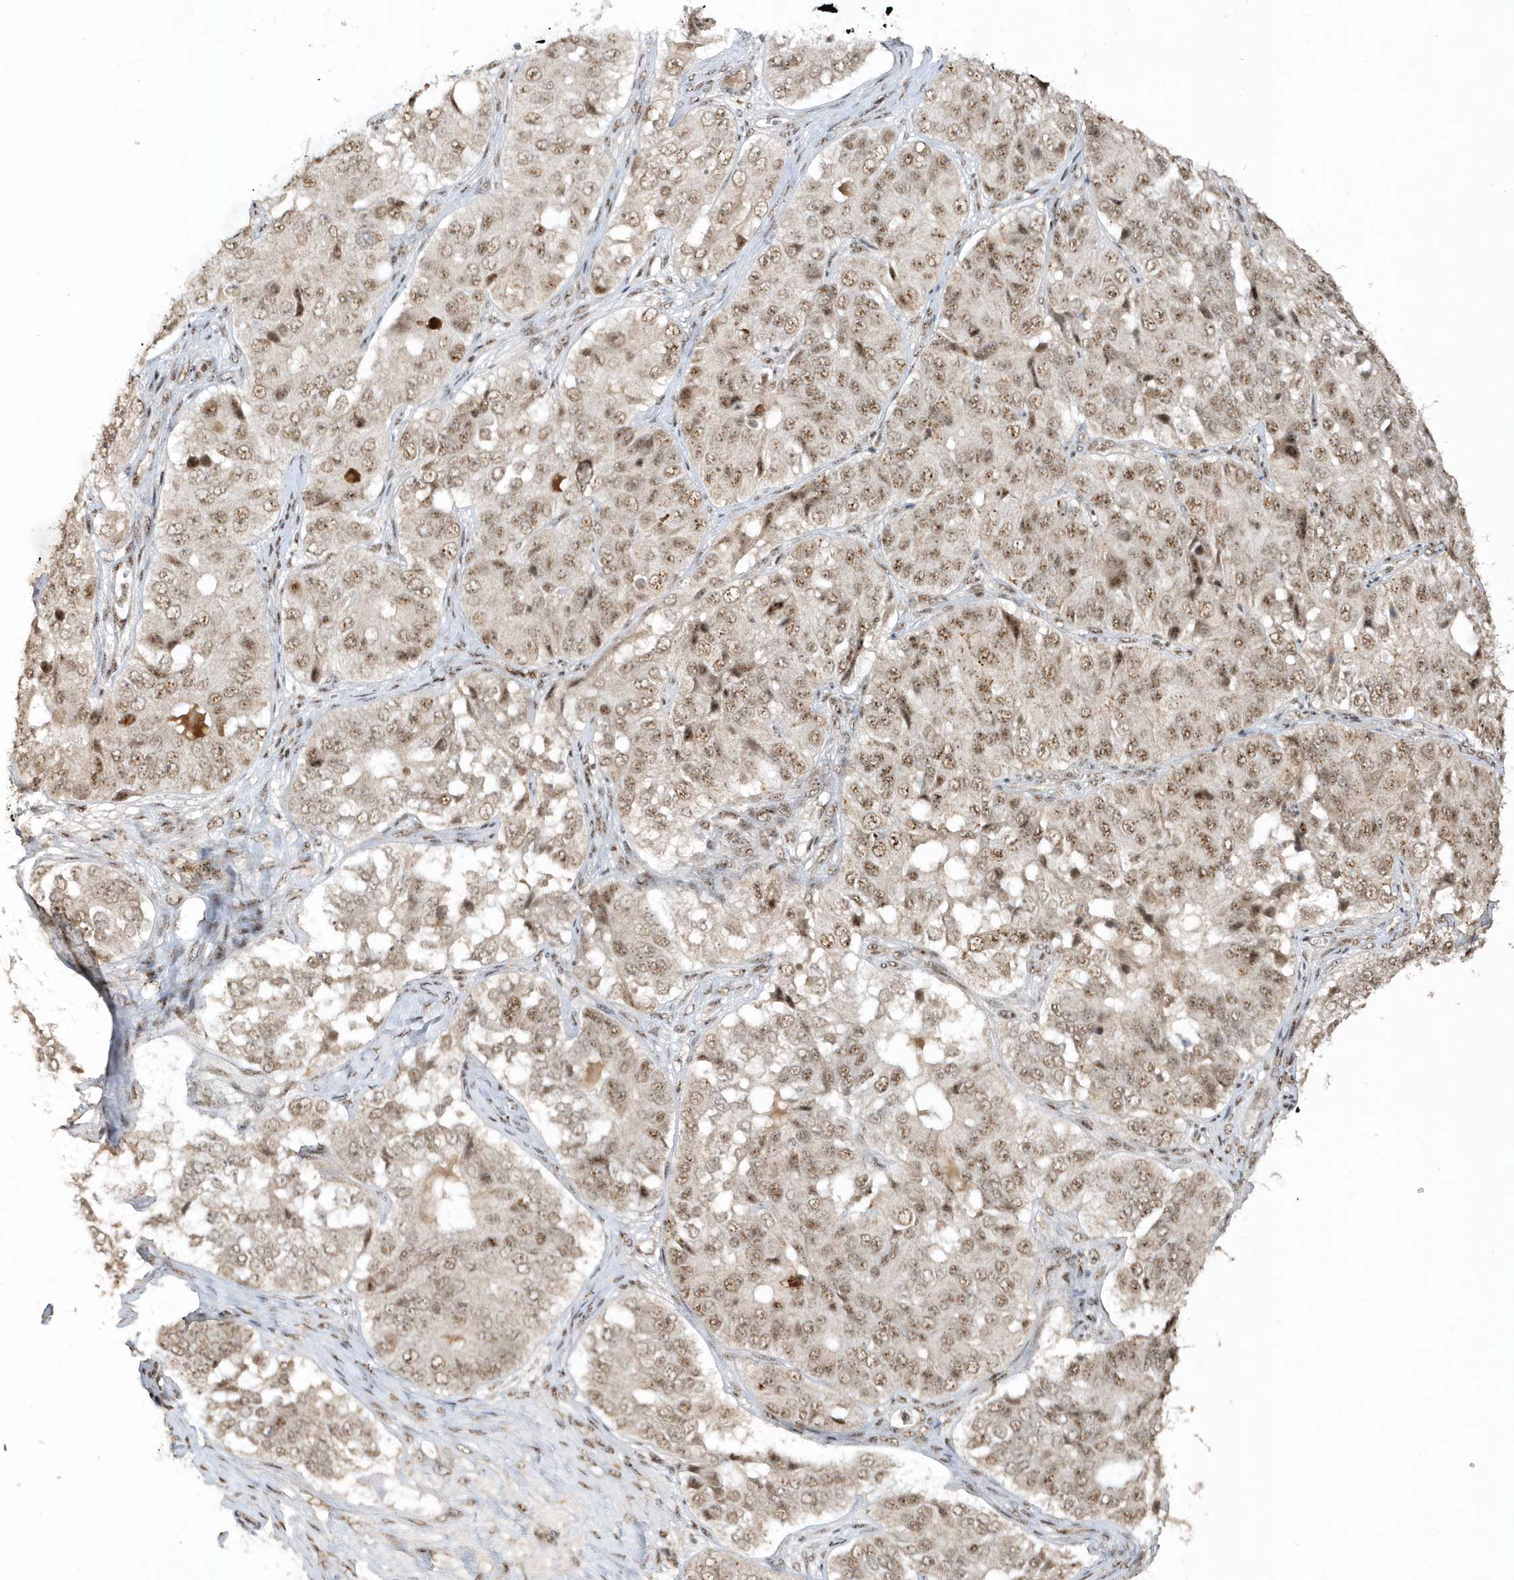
{"staining": {"intensity": "moderate", "quantity": ">75%", "location": "nuclear"}, "tissue": "ovarian cancer", "cell_type": "Tumor cells", "image_type": "cancer", "snomed": [{"axis": "morphology", "description": "Carcinoma, endometroid"}, {"axis": "topography", "description": "Ovary"}], "caption": "Immunohistochemical staining of endometroid carcinoma (ovarian) shows medium levels of moderate nuclear protein positivity in approximately >75% of tumor cells.", "gene": "POLR3B", "patient": {"sex": "female", "age": 51}}